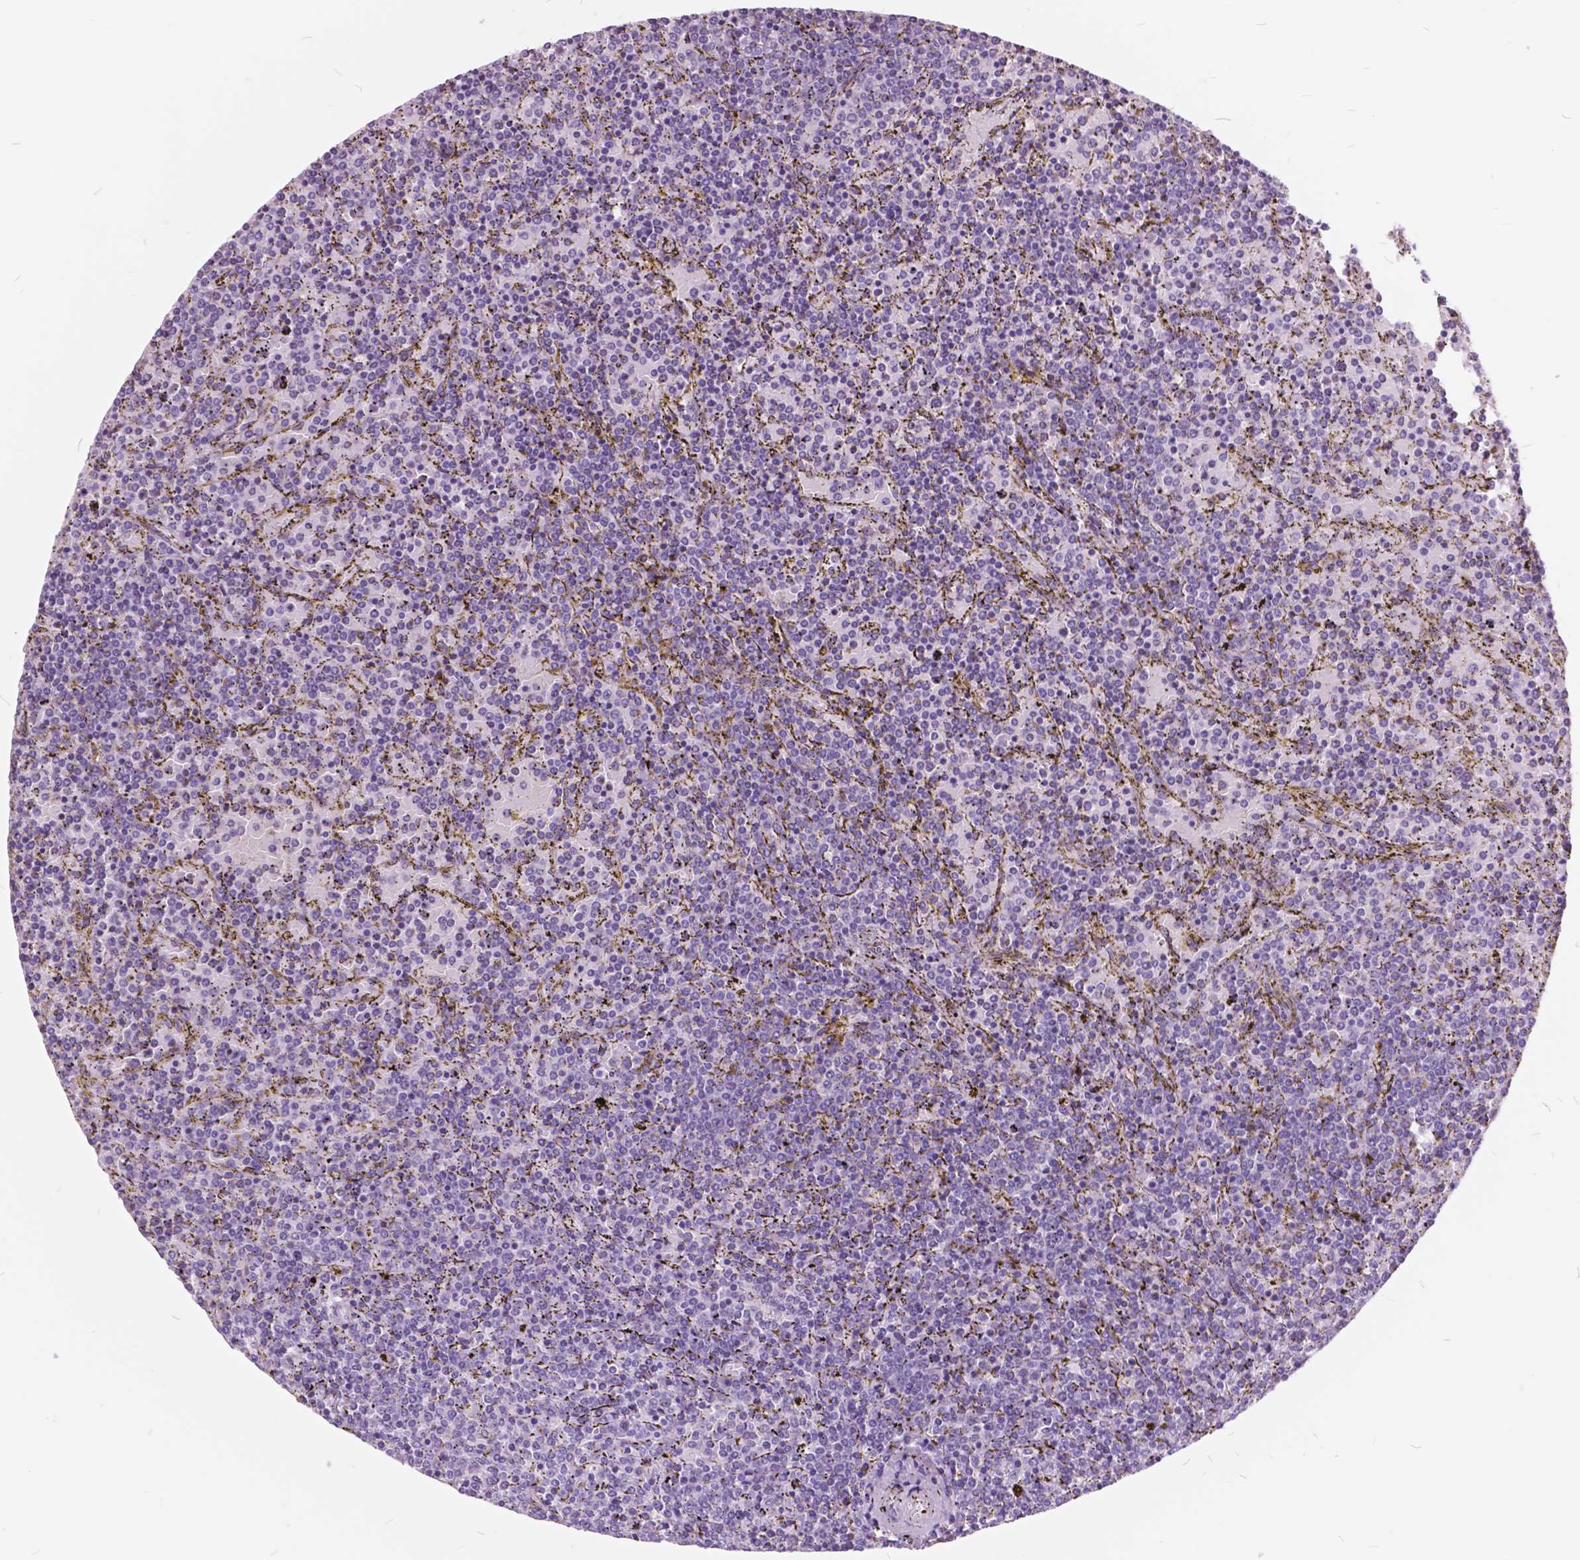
{"staining": {"intensity": "negative", "quantity": "none", "location": "none"}, "tissue": "lymphoma", "cell_type": "Tumor cells", "image_type": "cancer", "snomed": [{"axis": "morphology", "description": "Malignant lymphoma, non-Hodgkin's type, Low grade"}, {"axis": "topography", "description": "Spleen"}], "caption": "Tumor cells are negative for protein expression in human lymphoma.", "gene": "GDF9", "patient": {"sex": "female", "age": 77}}